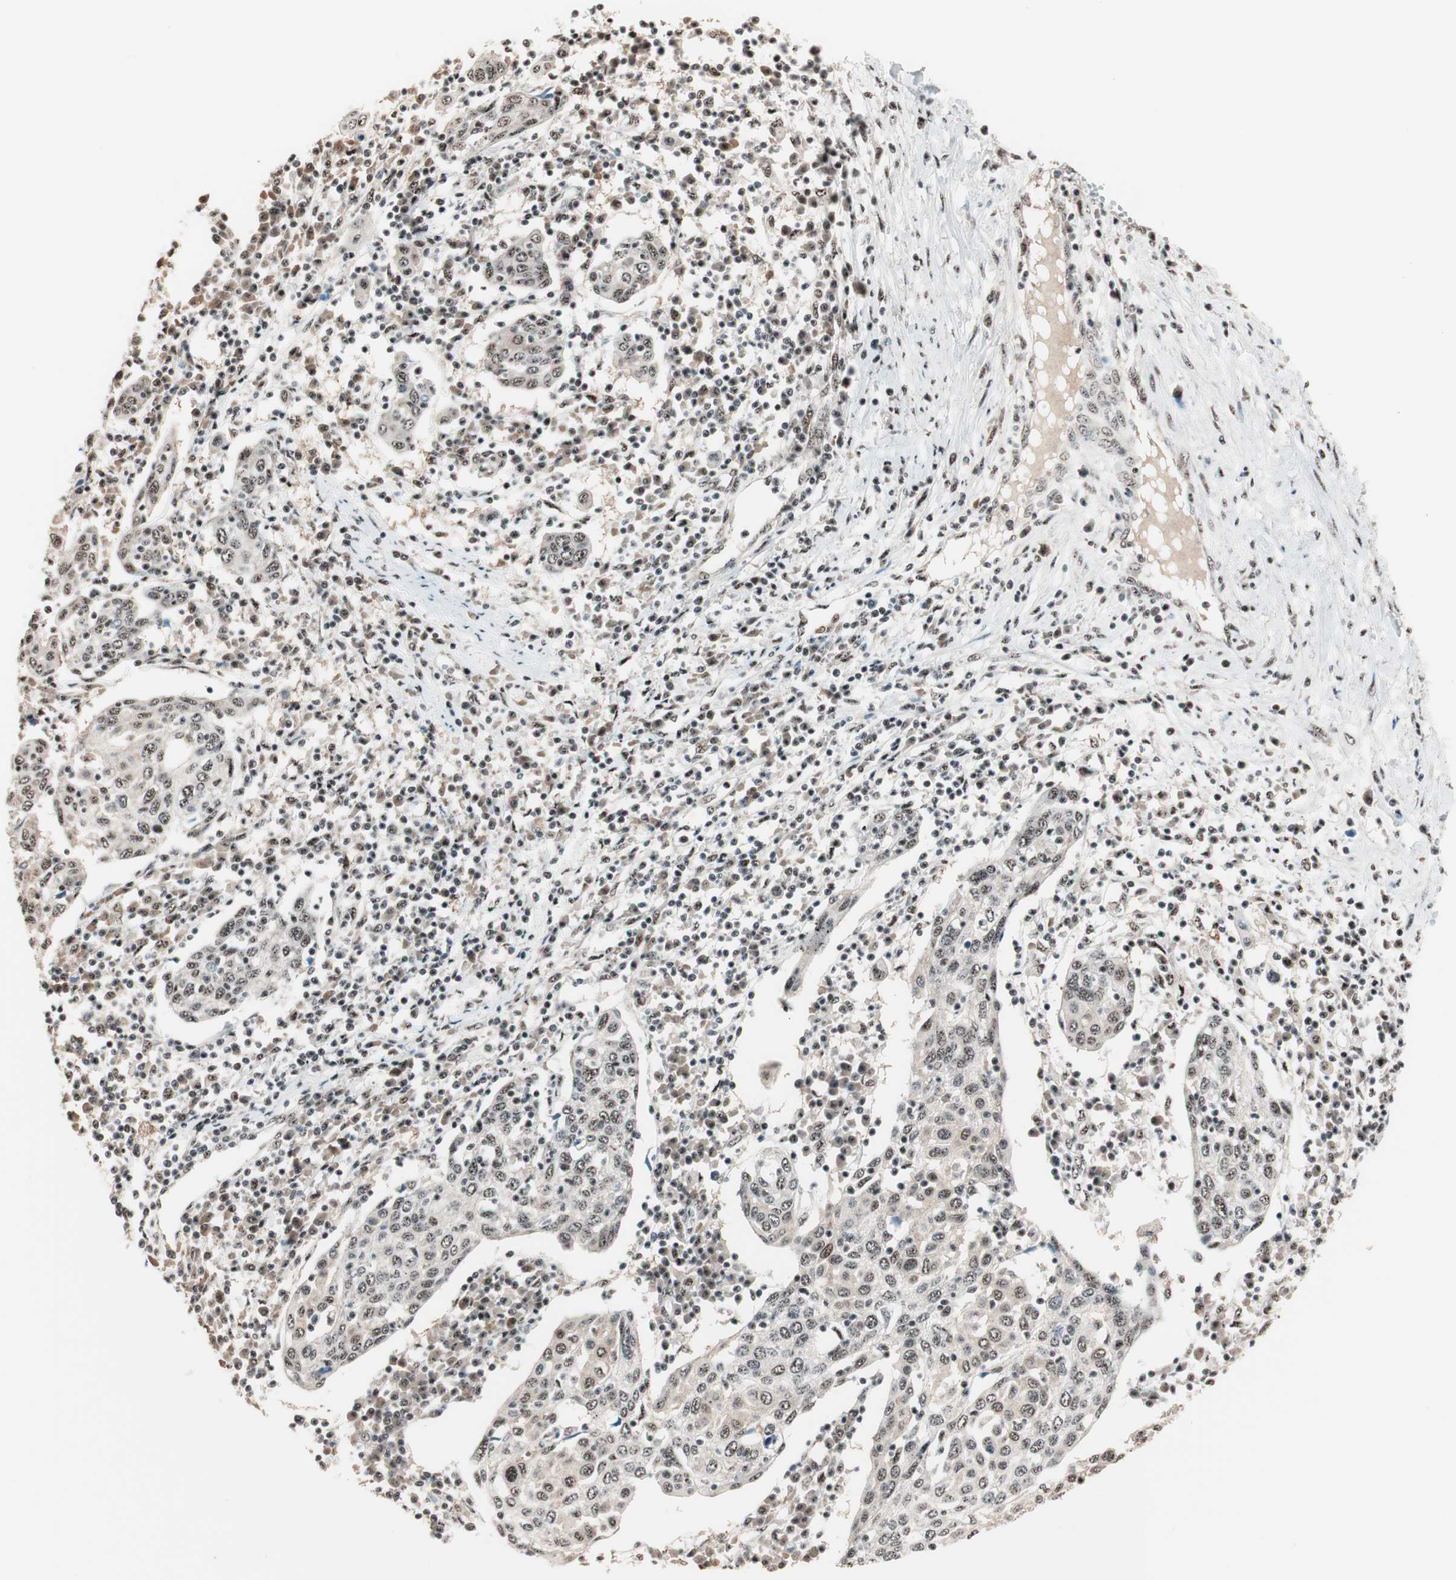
{"staining": {"intensity": "moderate", "quantity": ">75%", "location": "nuclear"}, "tissue": "cervical cancer", "cell_type": "Tumor cells", "image_type": "cancer", "snomed": [{"axis": "morphology", "description": "Squamous cell carcinoma, NOS"}, {"axis": "topography", "description": "Cervix"}], "caption": "Protein positivity by immunohistochemistry exhibits moderate nuclear positivity in about >75% of tumor cells in cervical cancer. (DAB (3,3'-diaminobenzidine) IHC with brightfield microscopy, high magnification).", "gene": "NR5A2", "patient": {"sex": "female", "age": 40}}